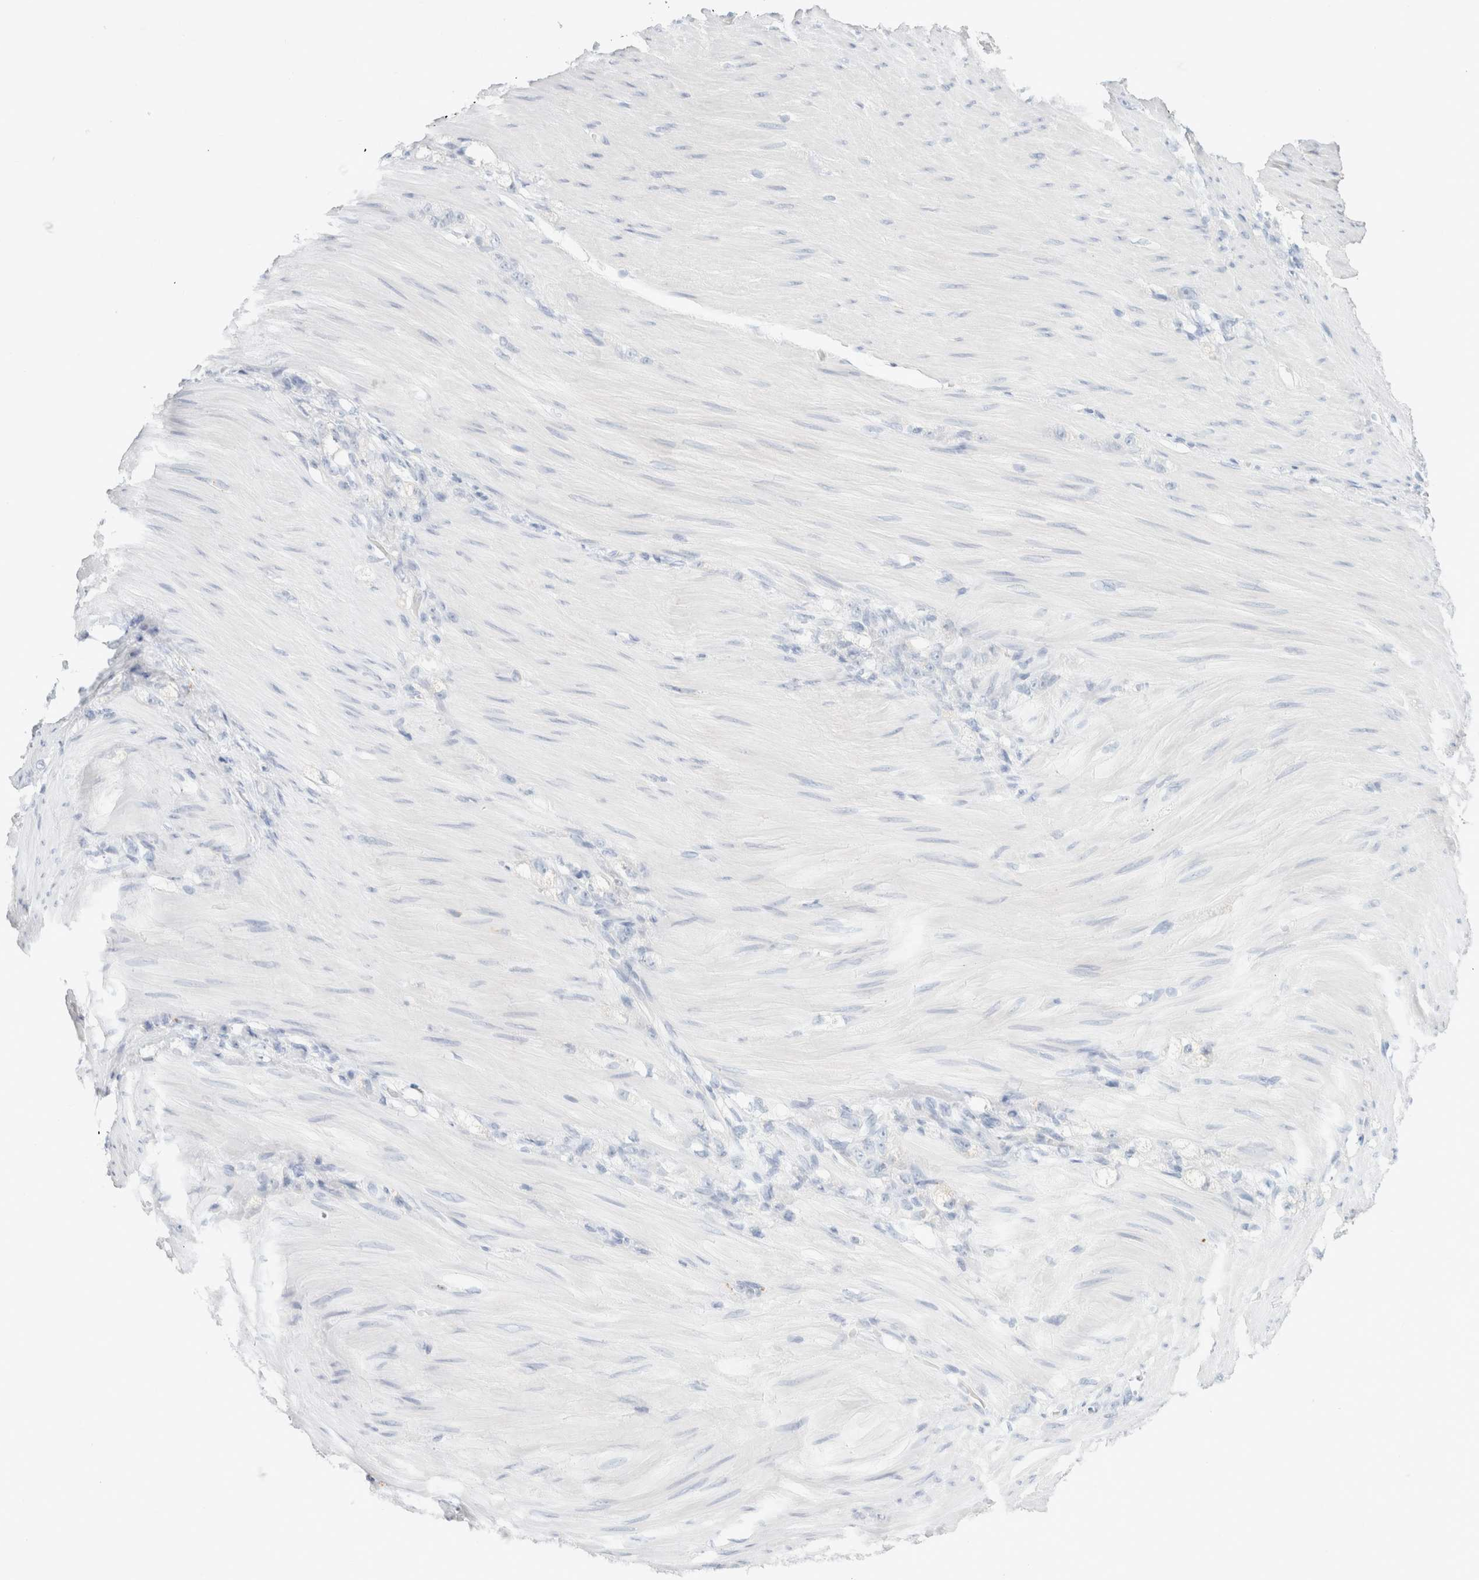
{"staining": {"intensity": "negative", "quantity": "none", "location": "none"}, "tissue": "stomach cancer", "cell_type": "Tumor cells", "image_type": "cancer", "snomed": [{"axis": "morphology", "description": "Normal tissue, NOS"}, {"axis": "morphology", "description": "Adenocarcinoma, NOS"}, {"axis": "topography", "description": "Stomach"}], "caption": "Immunohistochemistry (IHC) of human stomach adenocarcinoma shows no positivity in tumor cells.", "gene": "CPQ", "patient": {"sex": "male", "age": 82}}